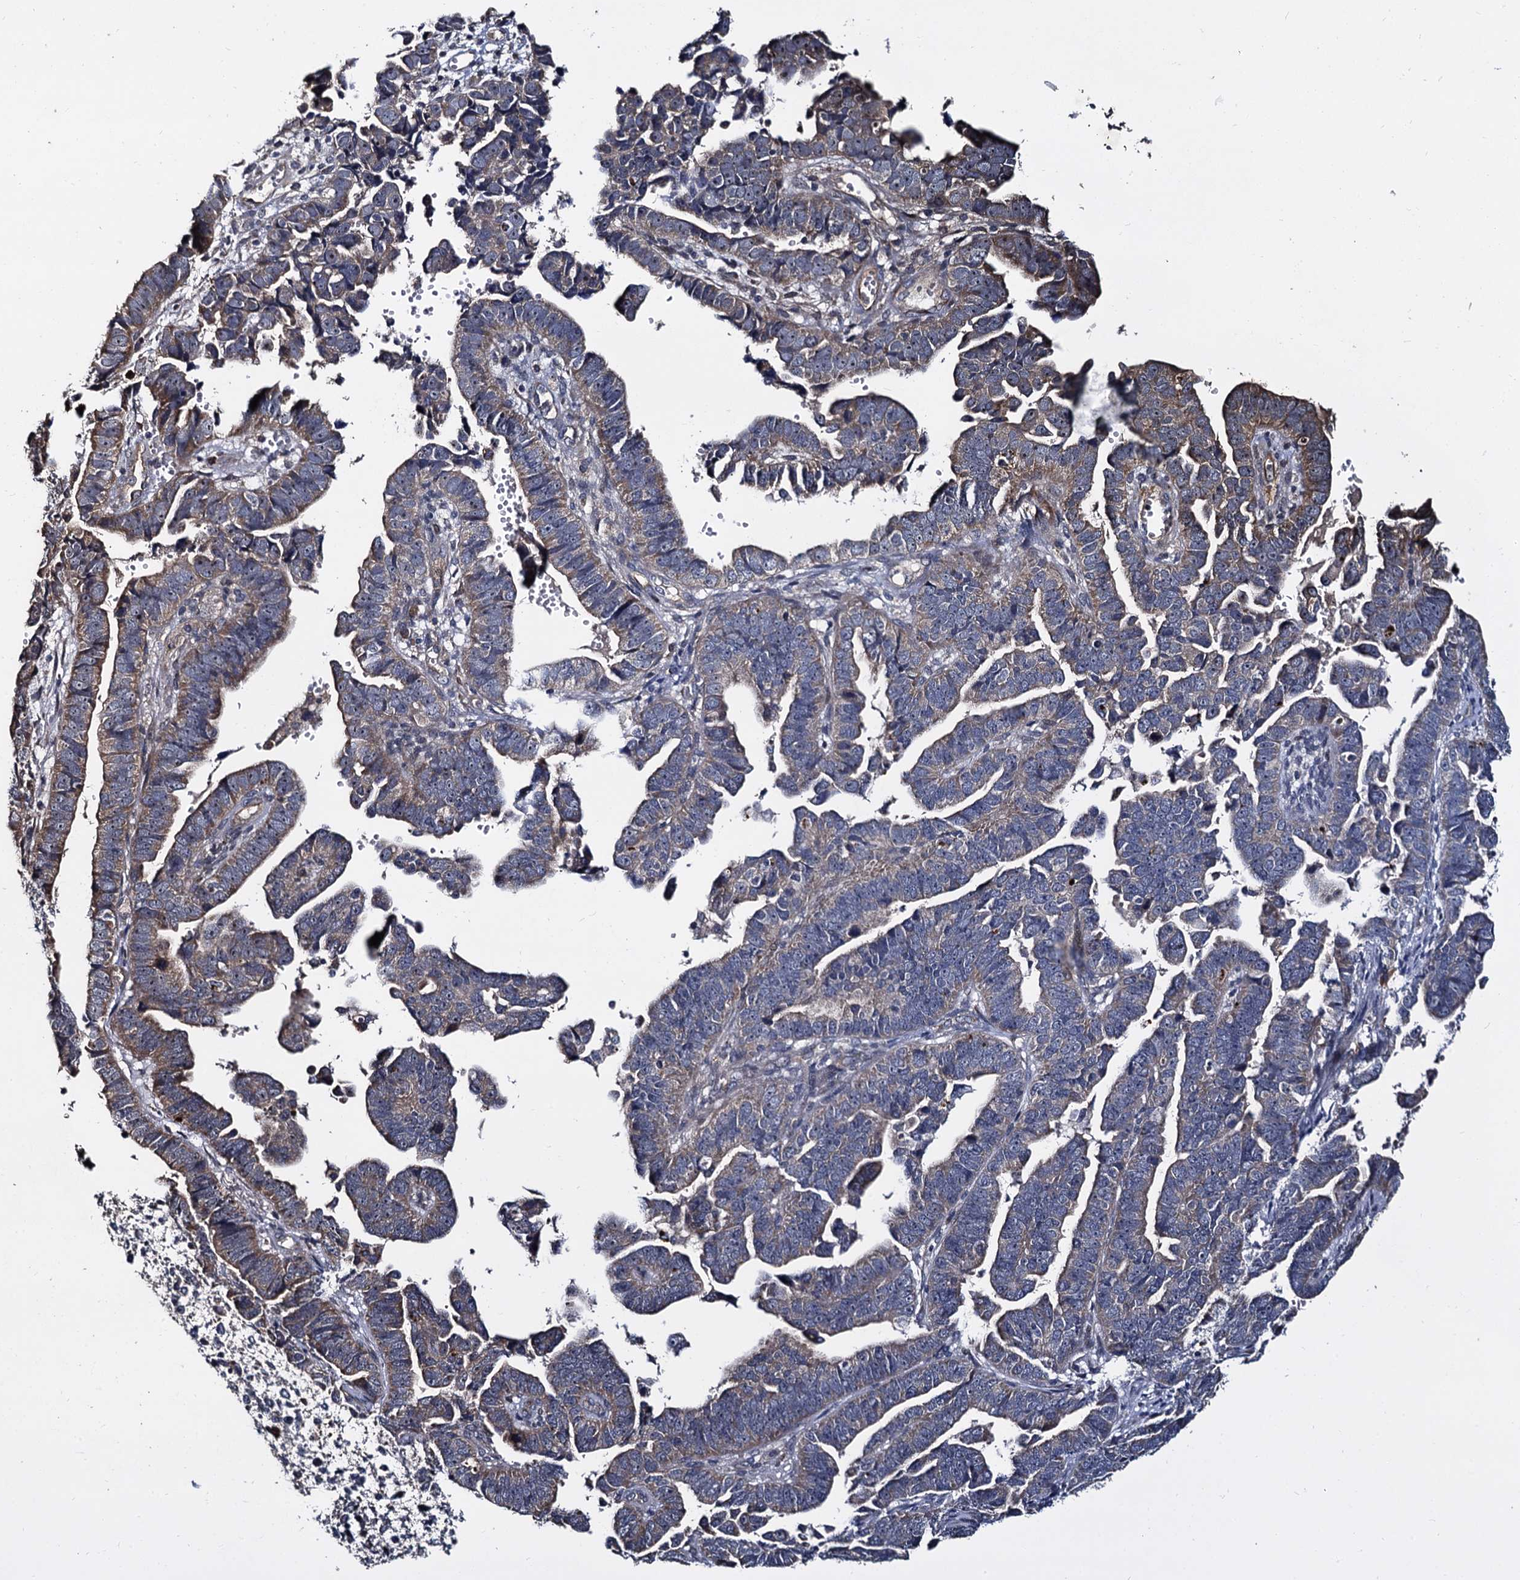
{"staining": {"intensity": "weak", "quantity": "25%-75%", "location": "cytoplasmic/membranous"}, "tissue": "endometrial cancer", "cell_type": "Tumor cells", "image_type": "cancer", "snomed": [{"axis": "morphology", "description": "Adenocarcinoma, NOS"}, {"axis": "topography", "description": "Endometrium"}], "caption": "Adenocarcinoma (endometrial) stained for a protein displays weak cytoplasmic/membranous positivity in tumor cells.", "gene": "WWC3", "patient": {"sex": "female", "age": 75}}